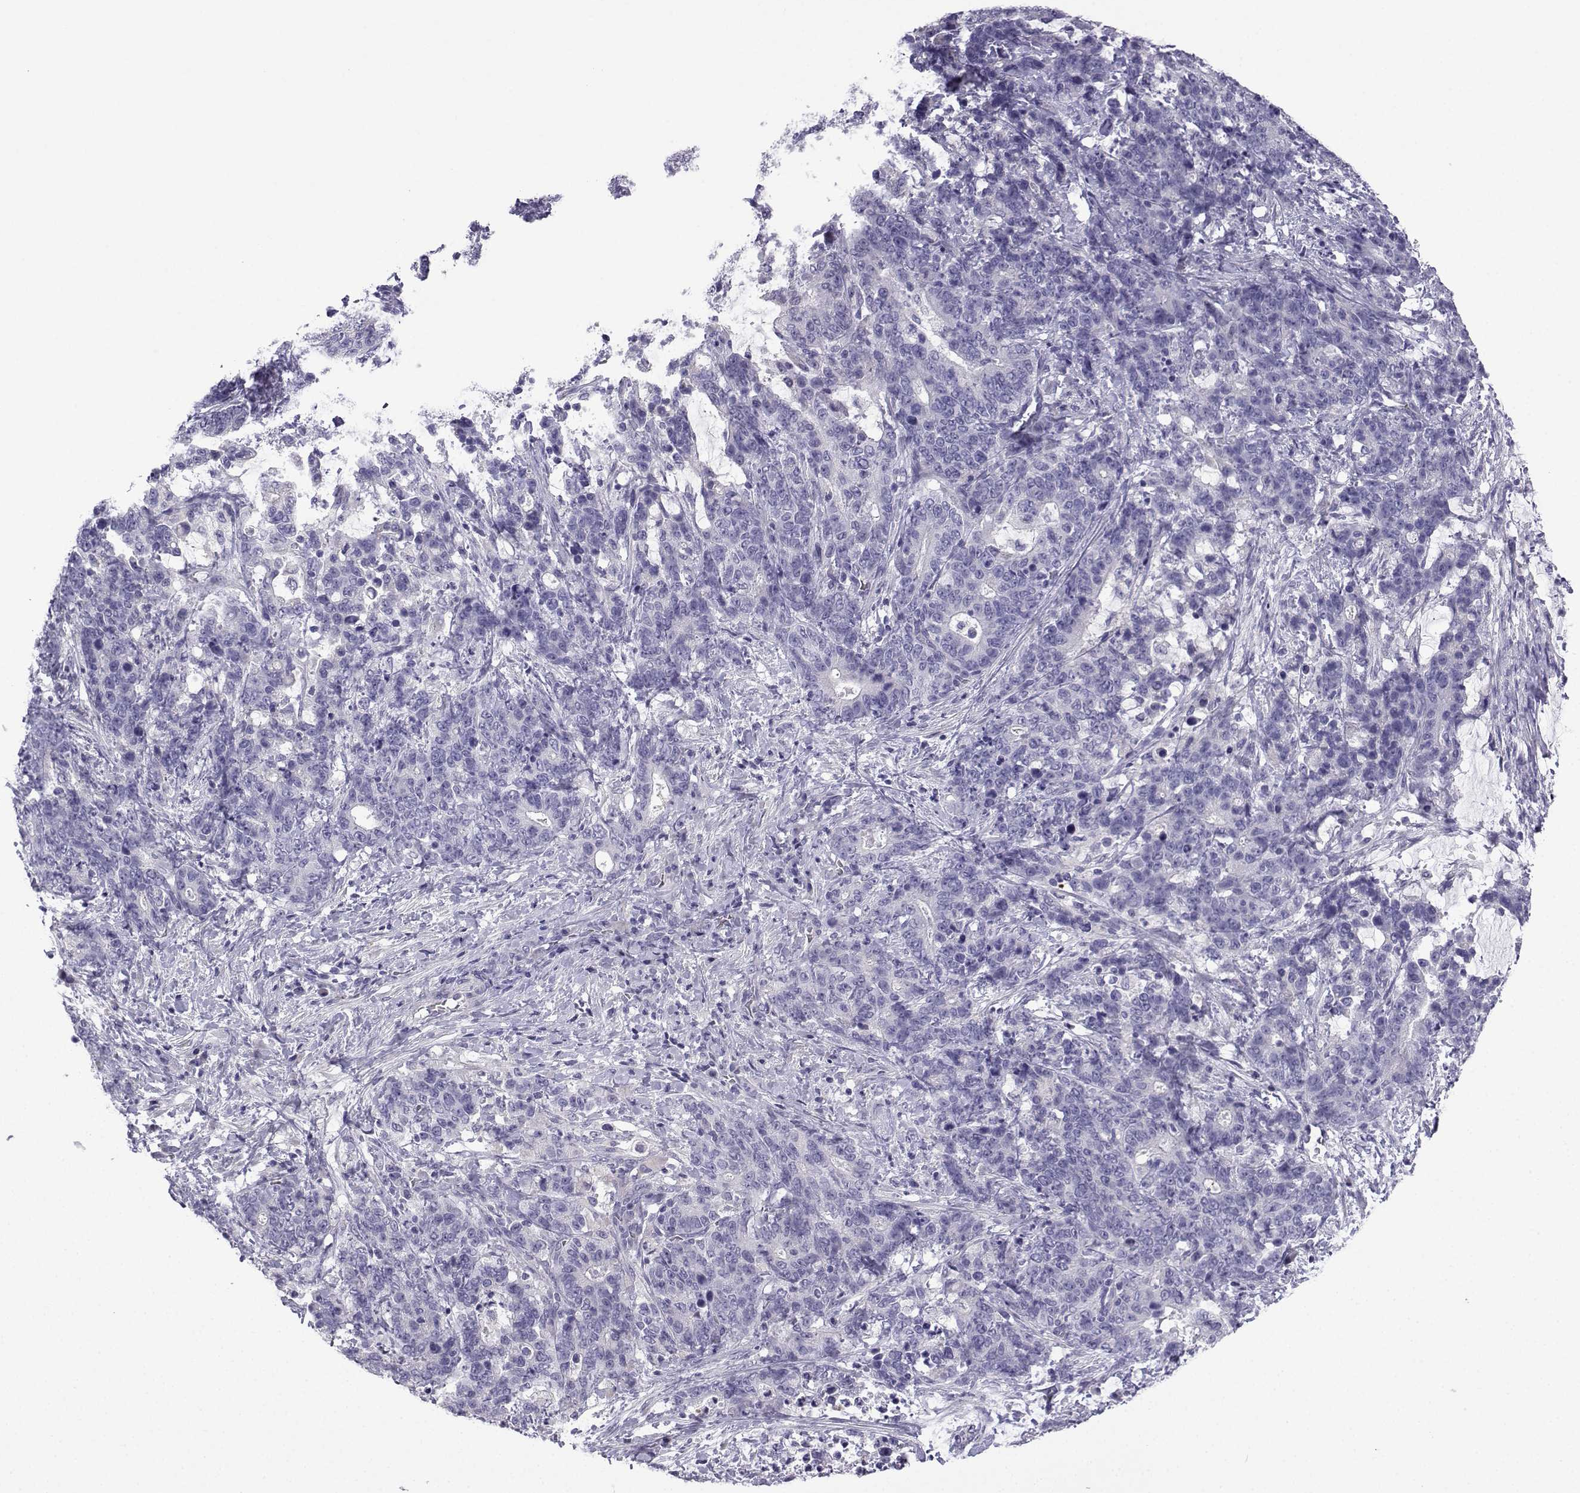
{"staining": {"intensity": "negative", "quantity": "none", "location": "none"}, "tissue": "stomach cancer", "cell_type": "Tumor cells", "image_type": "cancer", "snomed": [{"axis": "morphology", "description": "Normal tissue, NOS"}, {"axis": "morphology", "description": "Adenocarcinoma, NOS"}, {"axis": "topography", "description": "Stomach"}], "caption": "Micrograph shows no protein staining in tumor cells of stomach cancer tissue.", "gene": "SPACA7", "patient": {"sex": "female", "age": 64}}